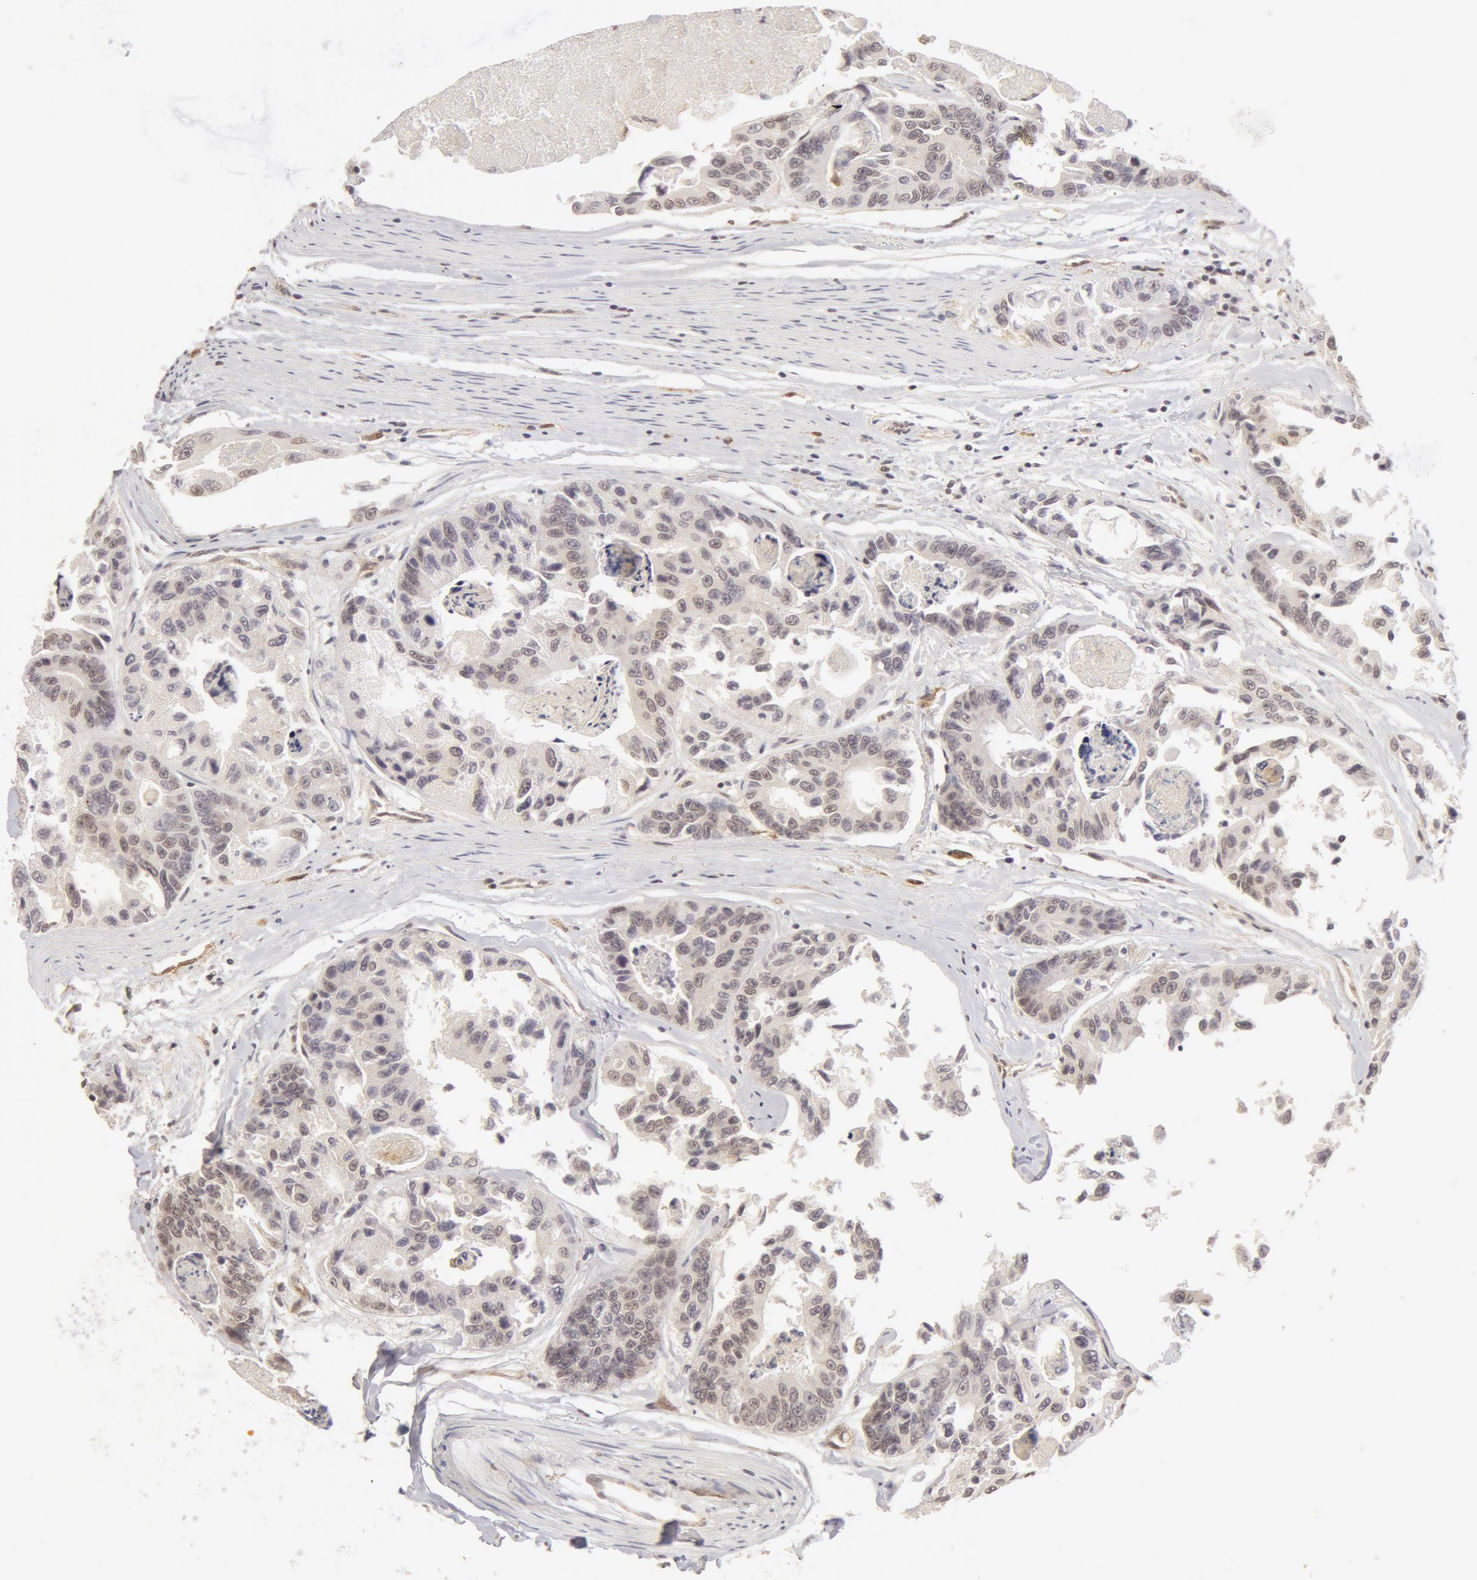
{"staining": {"intensity": "weak", "quantity": ">75%", "location": "cytoplasmic/membranous"}, "tissue": "colorectal cancer", "cell_type": "Tumor cells", "image_type": "cancer", "snomed": [{"axis": "morphology", "description": "Adenocarcinoma, NOS"}, {"axis": "topography", "description": "Colon"}], "caption": "Colorectal adenocarcinoma tissue demonstrates weak cytoplasmic/membranous expression in approximately >75% of tumor cells, visualized by immunohistochemistry. Nuclei are stained in blue.", "gene": "ADAM10", "patient": {"sex": "female", "age": 86}}